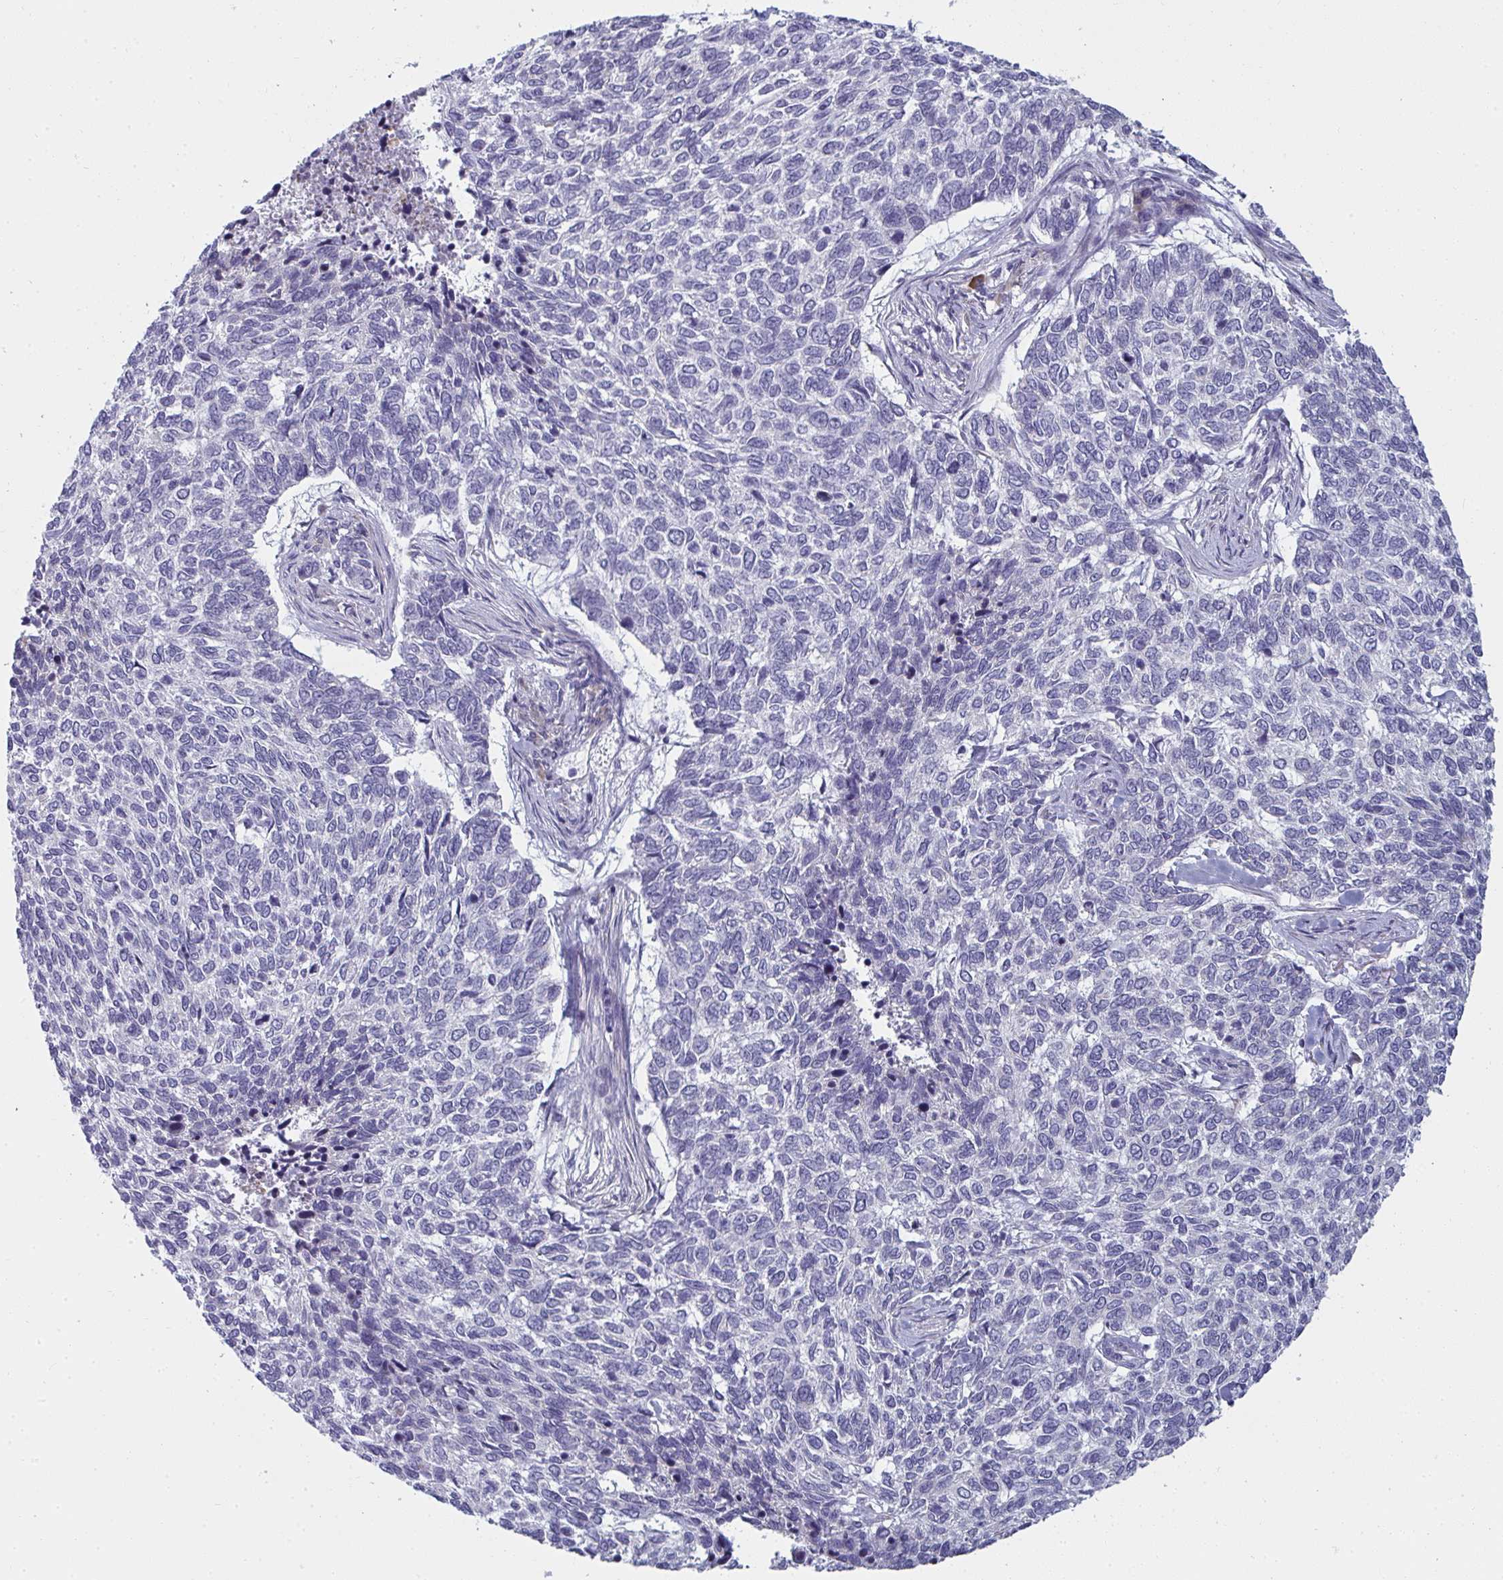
{"staining": {"intensity": "negative", "quantity": "none", "location": "none"}, "tissue": "skin cancer", "cell_type": "Tumor cells", "image_type": "cancer", "snomed": [{"axis": "morphology", "description": "Basal cell carcinoma"}, {"axis": "topography", "description": "Skin"}], "caption": "Protein analysis of skin cancer (basal cell carcinoma) shows no significant expression in tumor cells. (Stains: DAB (3,3'-diaminobenzidine) immunohistochemistry with hematoxylin counter stain, Microscopy: brightfield microscopy at high magnification).", "gene": "SHROOM1", "patient": {"sex": "female", "age": 65}}